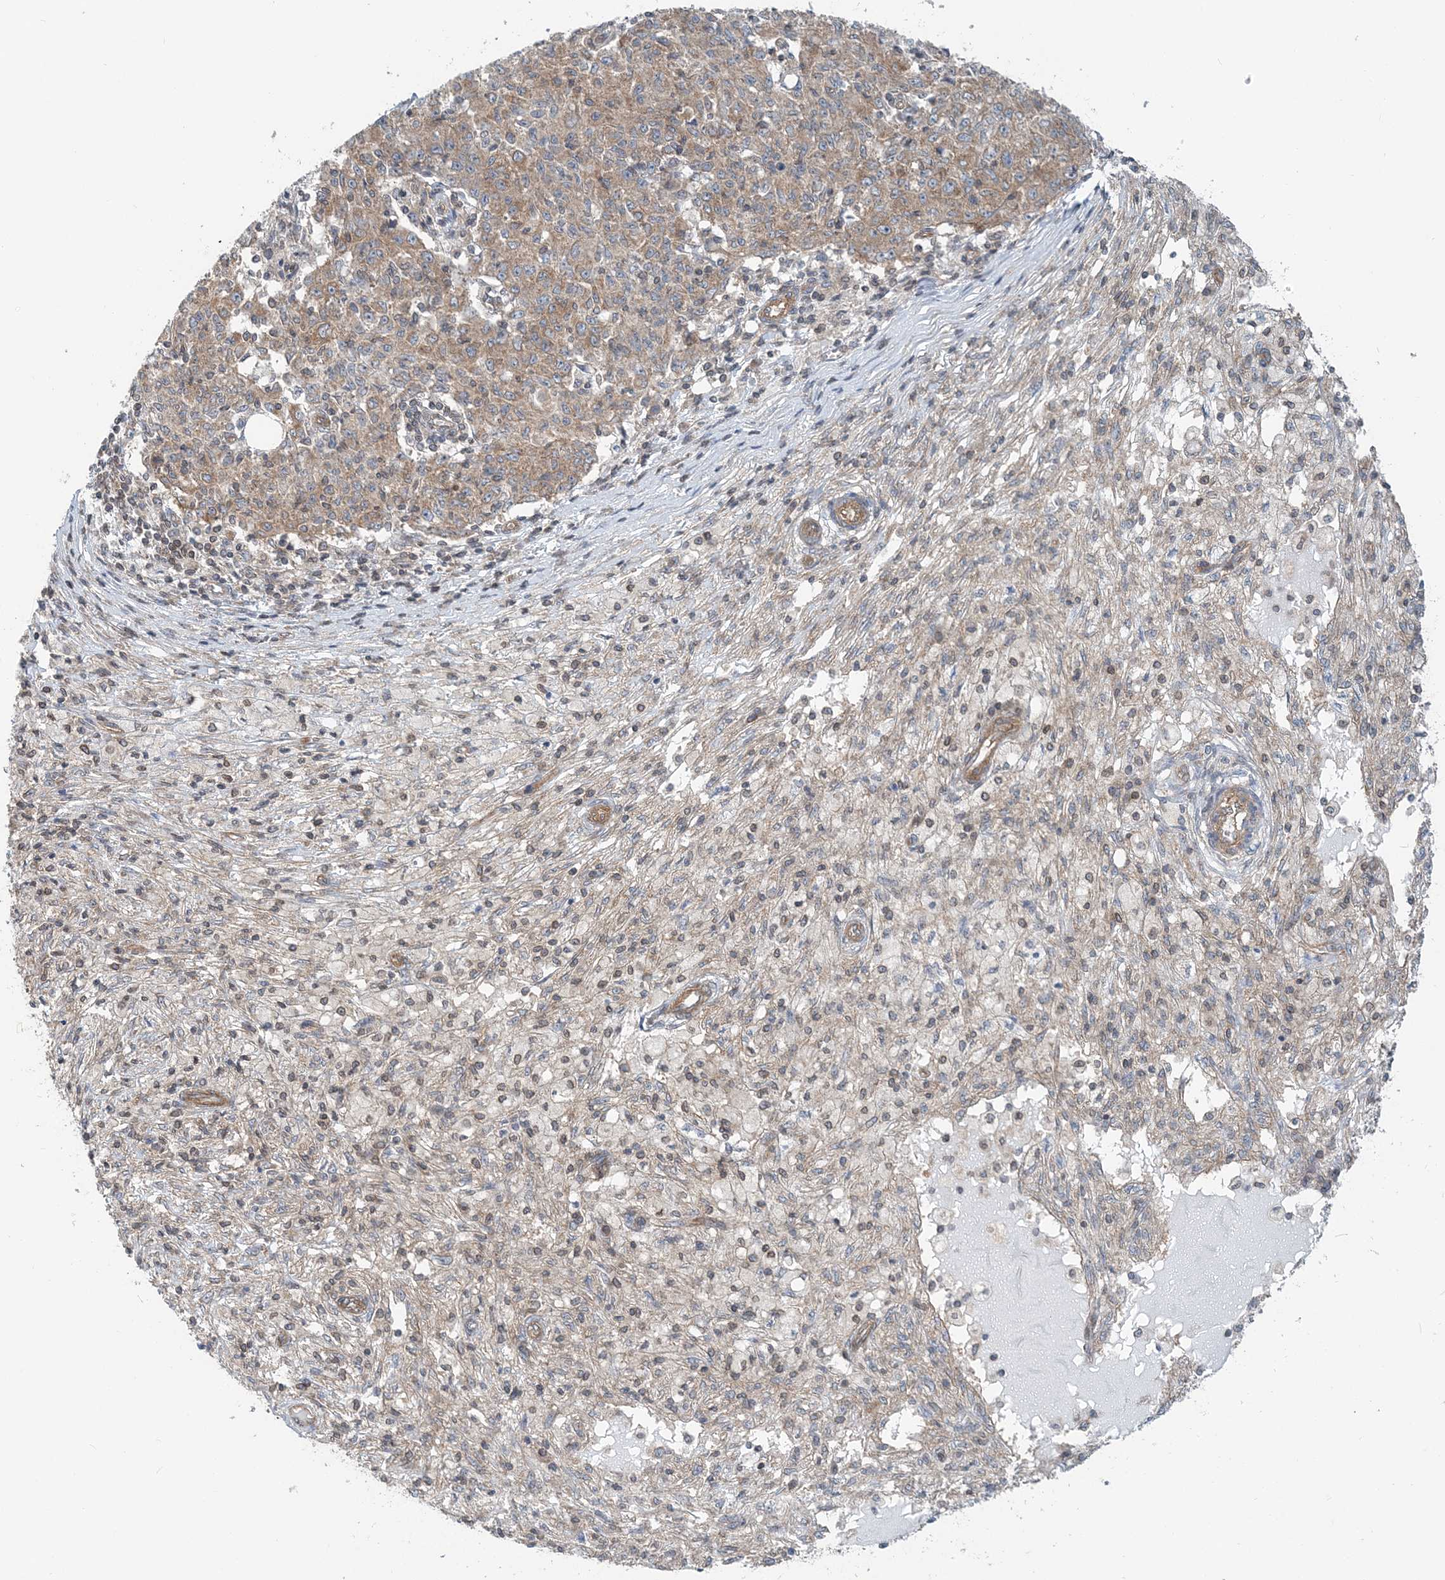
{"staining": {"intensity": "moderate", "quantity": ">75%", "location": "cytoplasmic/membranous"}, "tissue": "ovarian cancer", "cell_type": "Tumor cells", "image_type": "cancer", "snomed": [{"axis": "morphology", "description": "Carcinoma, endometroid"}, {"axis": "topography", "description": "Ovary"}], "caption": "About >75% of tumor cells in human ovarian cancer demonstrate moderate cytoplasmic/membranous protein staining as visualized by brown immunohistochemical staining.", "gene": "MOB4", "patient": {"sex": "female", "age": 42}}